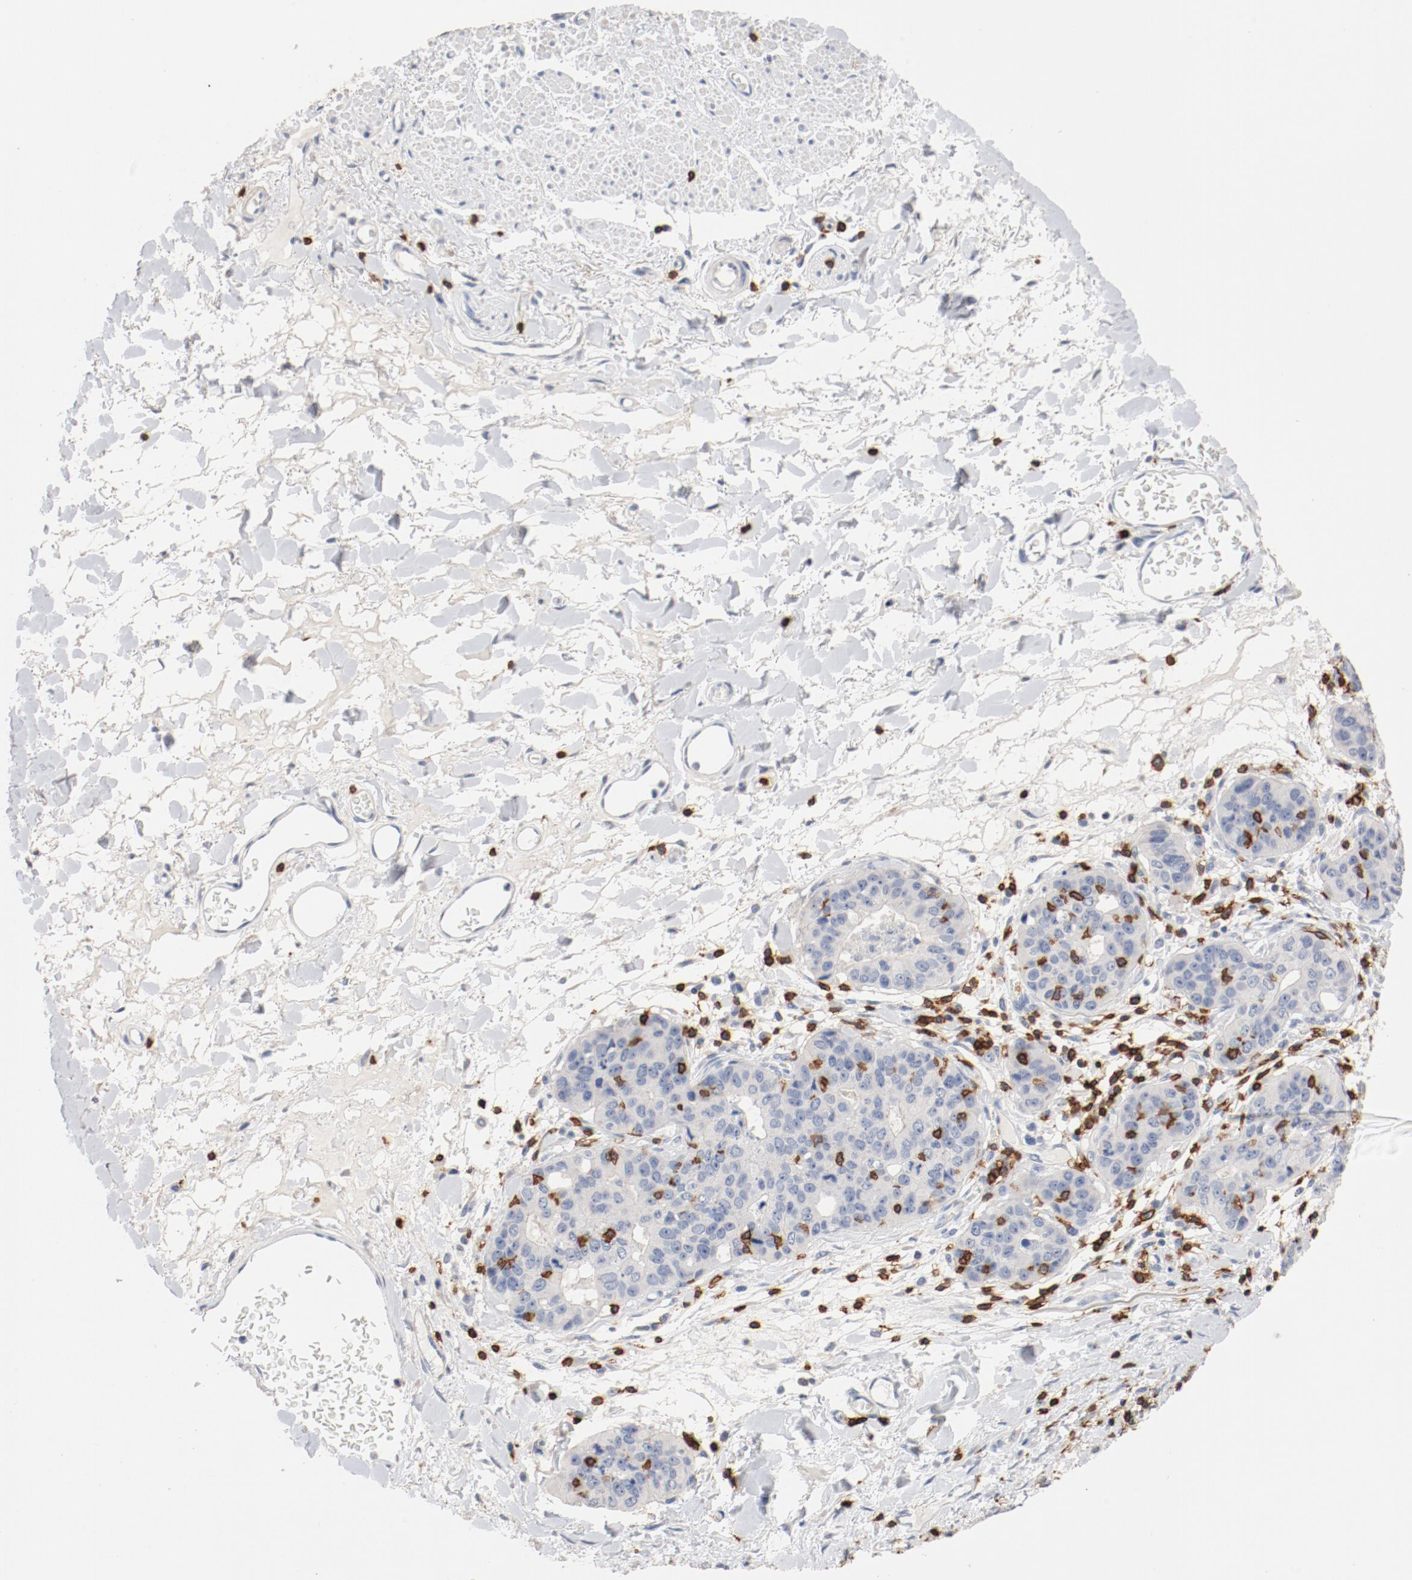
{"staining": {"intensity": "negative", "quantity": "none", "location": "none"}, "tissue": "stomach cancer", "cell_type": "Tumor cells", "image_type": "cancer", "snomed": [{"axis": "morphology", "description": "Adenocarcinoma, NOS"}, {"axis": "topography", "description": "Esophagus"}, {"axis": "topography", "description": "Stomach"}], "caption": "The immunohistochemistry (IHC) micrograph has no significant staining in tumor cells of stomach adenocarcinoma tissue. Nuclei are stained in blue.", "gene": "CD247", "patient": {"sex": "male", "age": 74}}